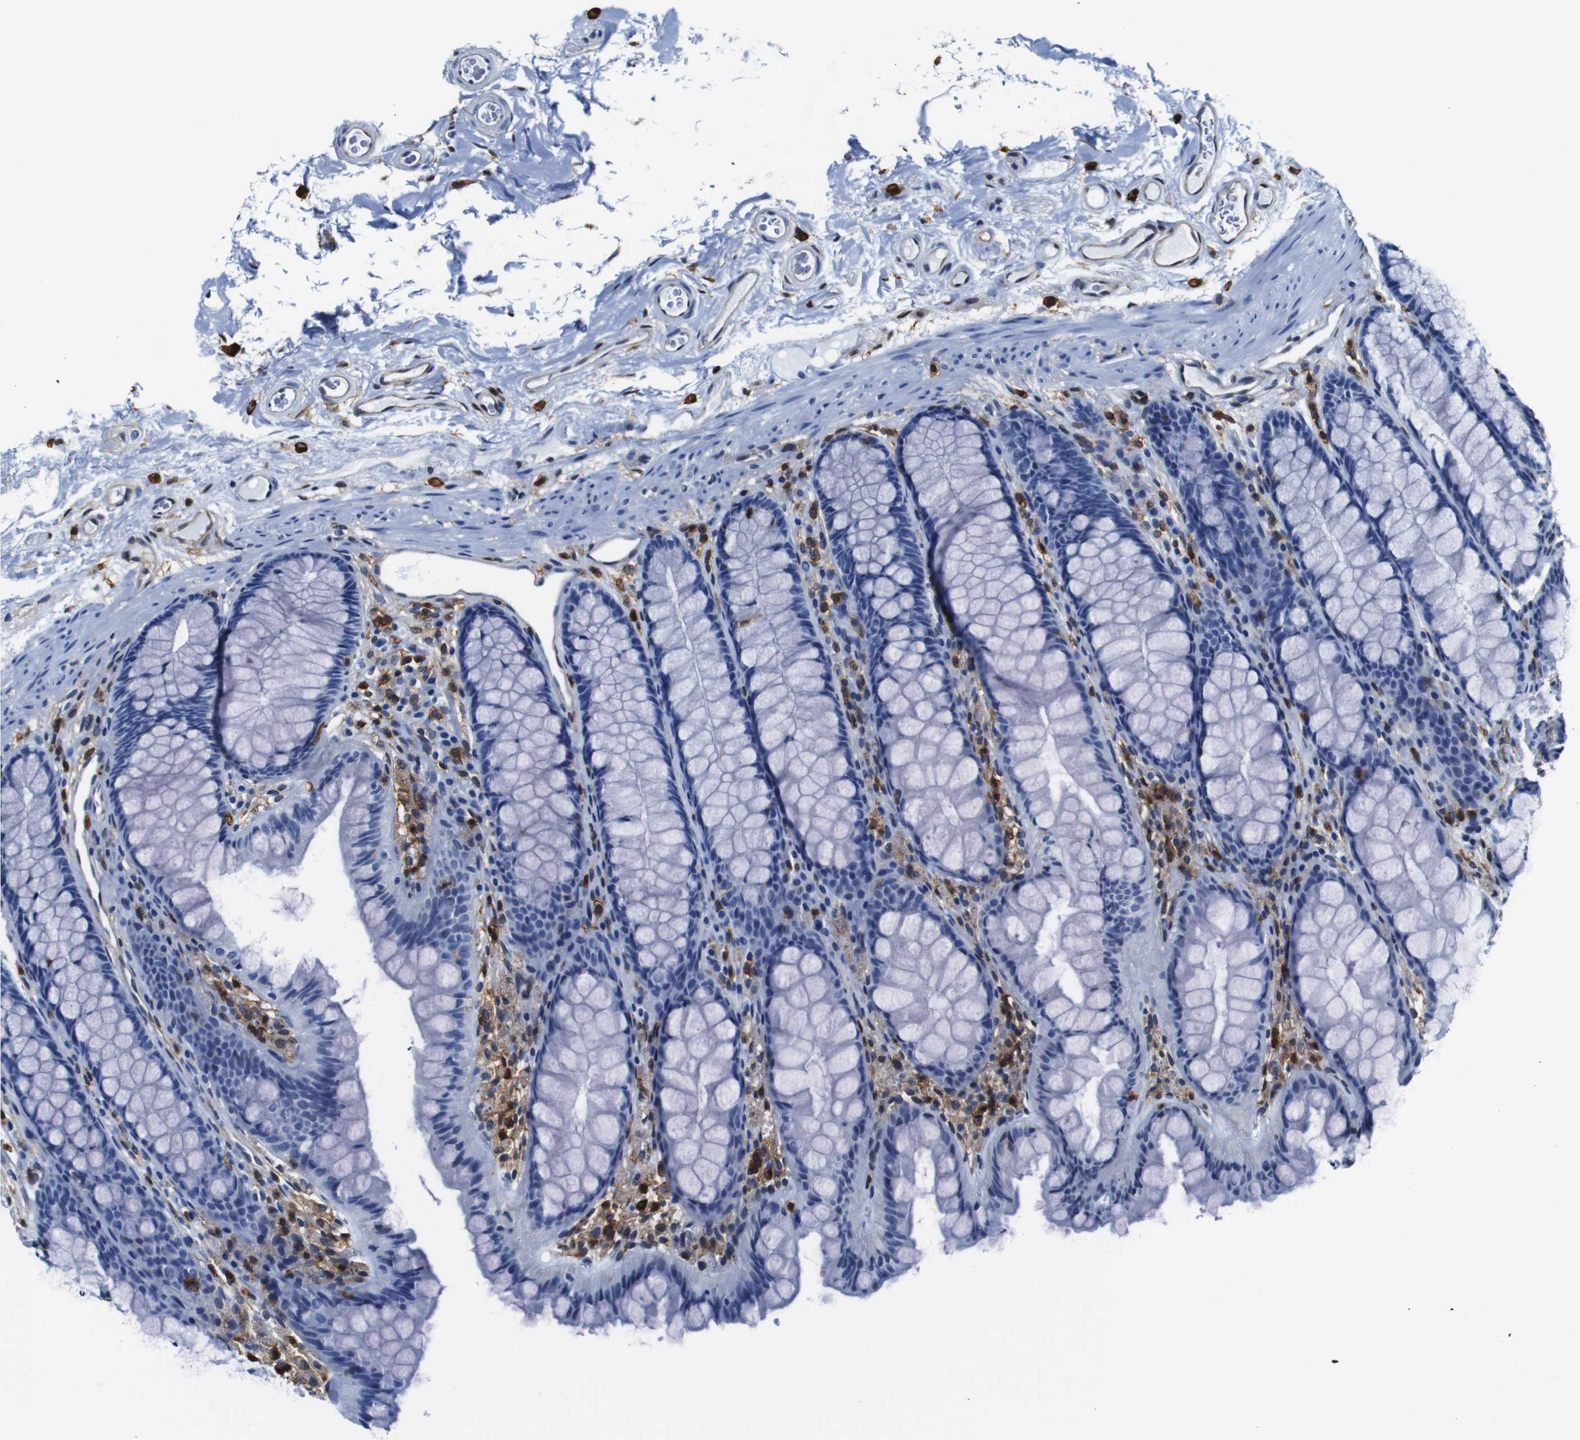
{"staining": {"intensity": "weak", "quantity": "<25%", "location": "cytoplasmic/membranous"}, "tissue": "colon", "cell_type": "Endothelial cells", "image_type": "normal", "snomed": [{"axis": "morphology", "description": "Normal tissue, NOS"}, {"axis": "topography", "description": "Colon"}], "caption": "Image shows no significant protein positivity in endothelial cells of normal colon. The staining is performed using DAB (3,3'-diaminobenzidine) brown chromogen with nuclei counter-stained in using hematoxylin.", "gene": "ANXA1", "patient": {"sex": "female", "age": 55}}